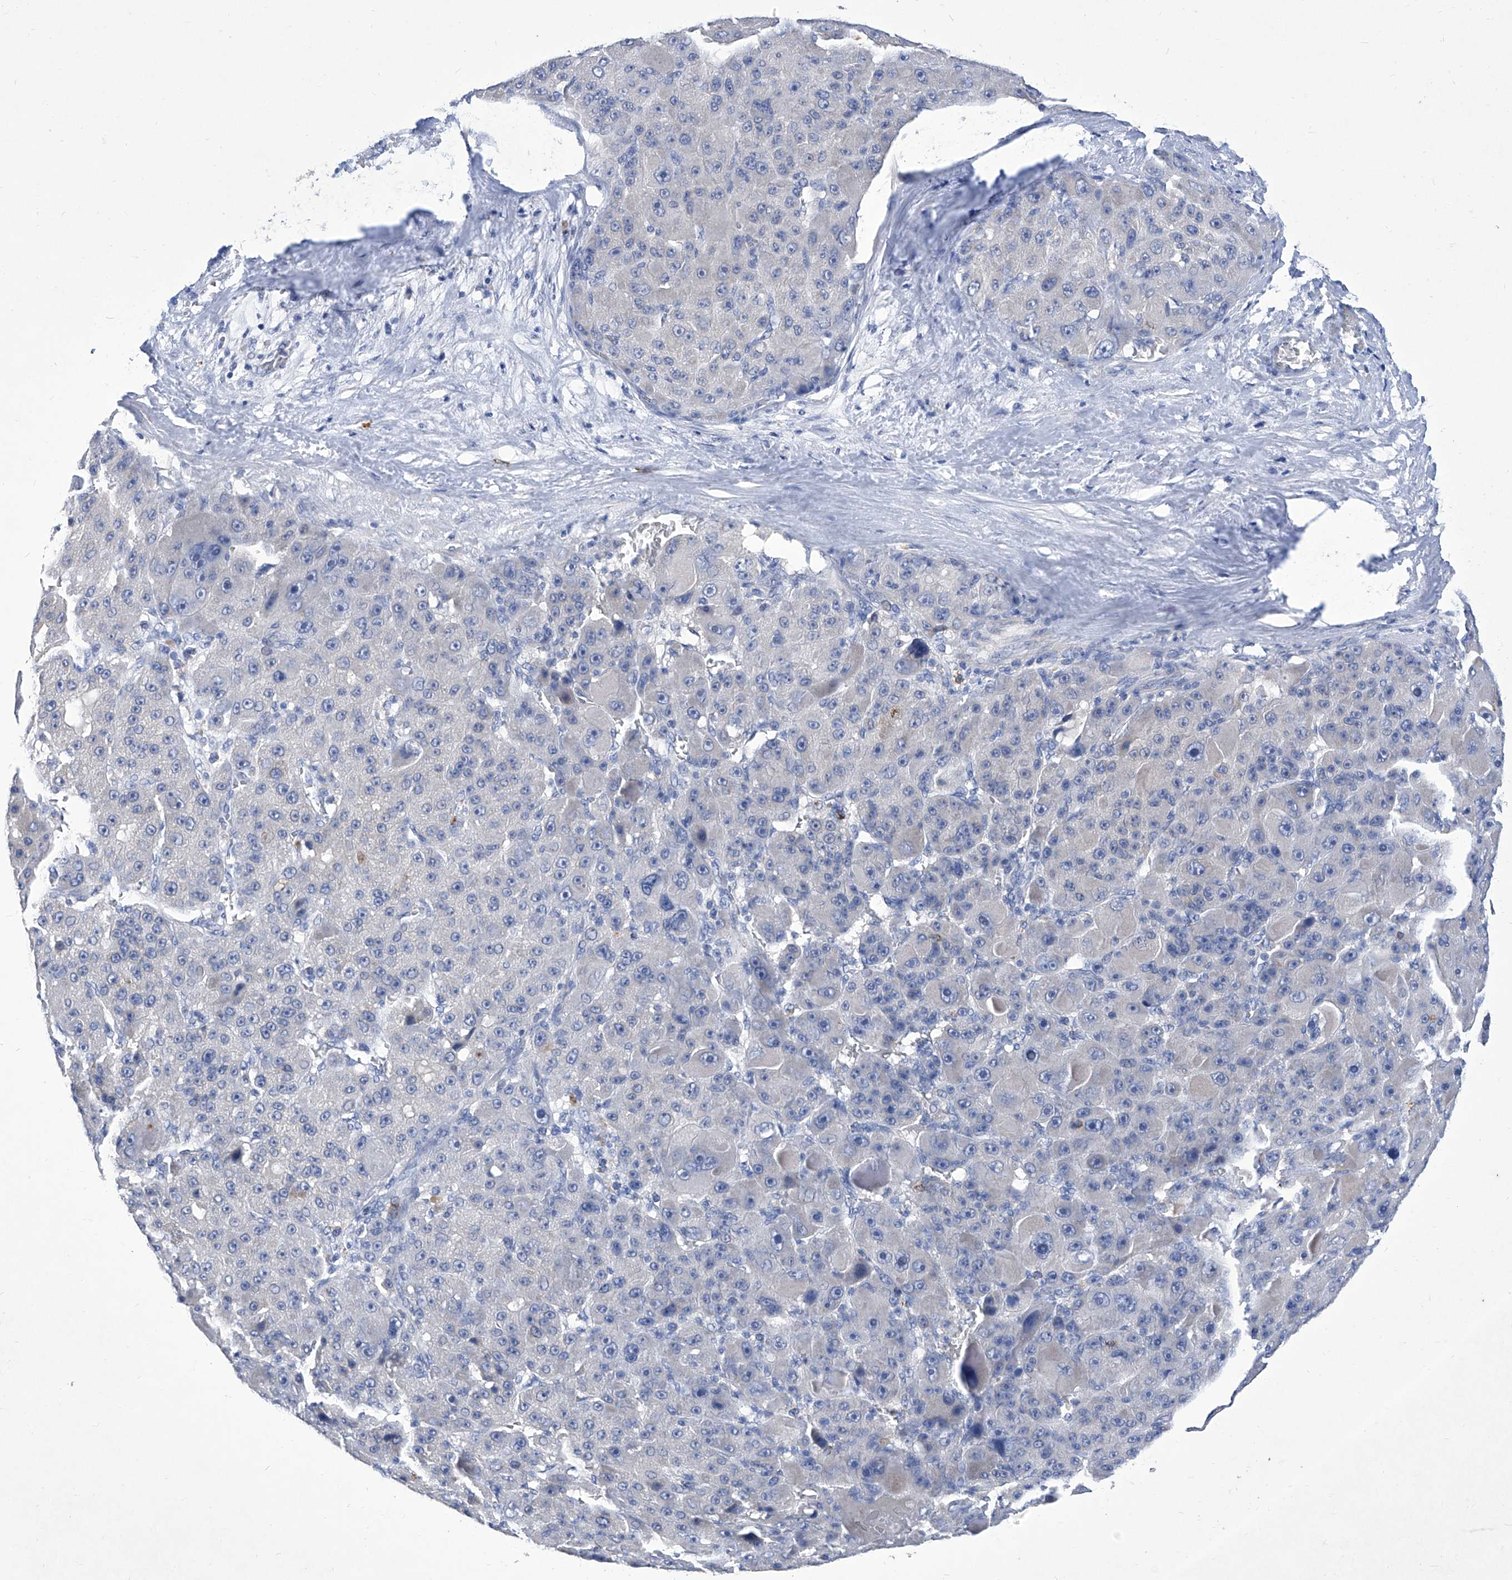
{"staining": {"intensity": "negative", "quantity": "none", "location": "none"}, "tissue": "liver cancer", "cell_type": "Tumor cells", "image_type": "cancer", "snomed": [{"axis": "morphology", "description": "Carcinoma, Hepatocellular, NOS"}, {"axis": "topography", "description": "Liver"}], "caption": "Tumor cells are negative for brown protein staining in liver cancer (hepatocellular carcinoma).", "gene": "IFNL2", "patient": {"sex": "male", "age": 76}}